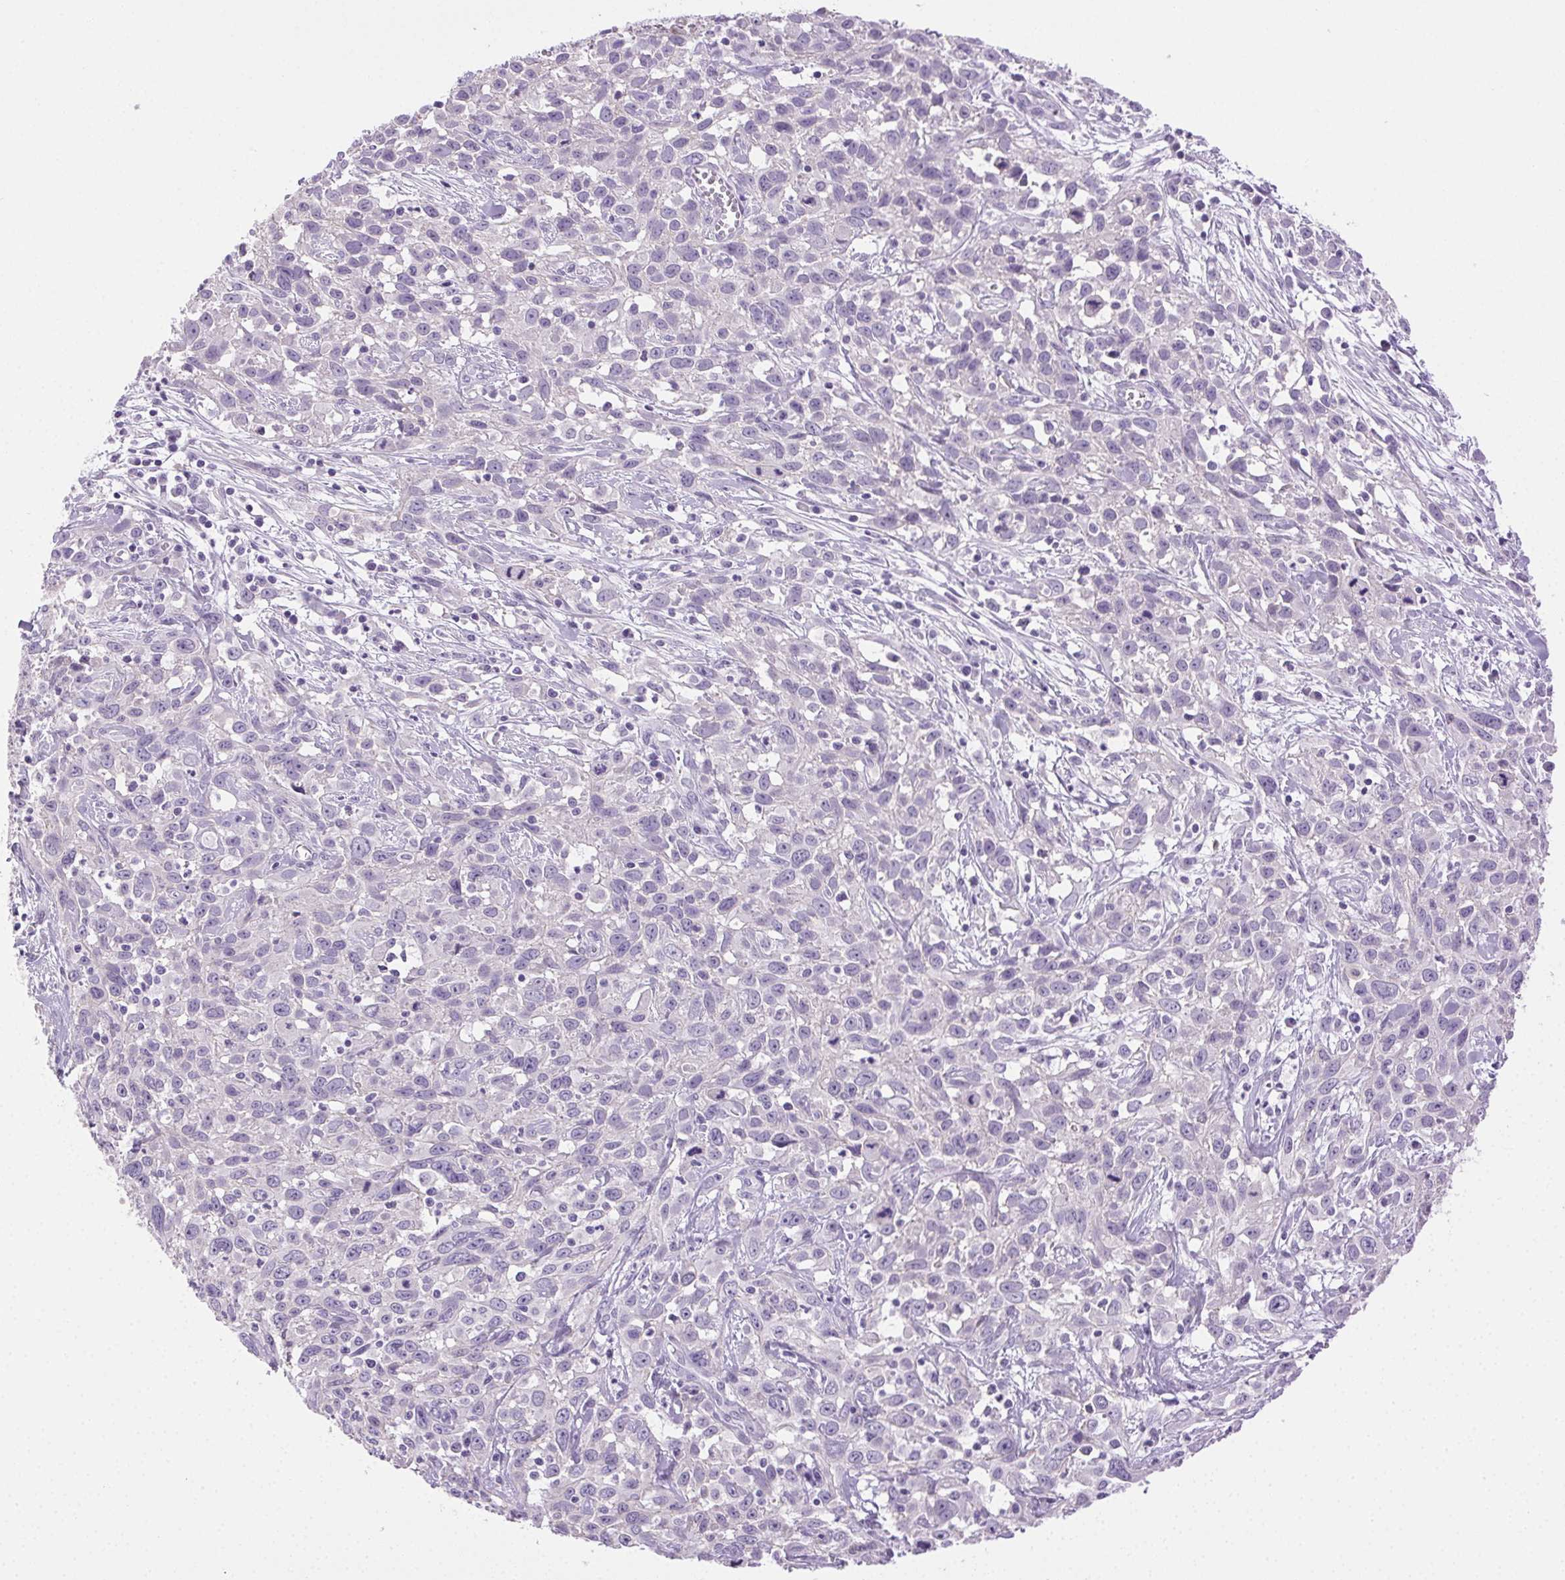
{"staining": {"intensity": "negative", "quantity": "none", "location": "none"}, "tissue": "cervical cancer", "cell_type": "Tumor cells", "image_type": "cancer", "snomed": [{"axis": "morphology", "description": "Squamous cell carcinoma, NOS"}, {"axis": "topography", "description": "Cervix"}], "caption": "Immunohistochemical staining of cervical cancer demonstrates no significant expression in tumor cells.", "gene": "CLDN10", "patient": {"sex": "female", "age": 38}}